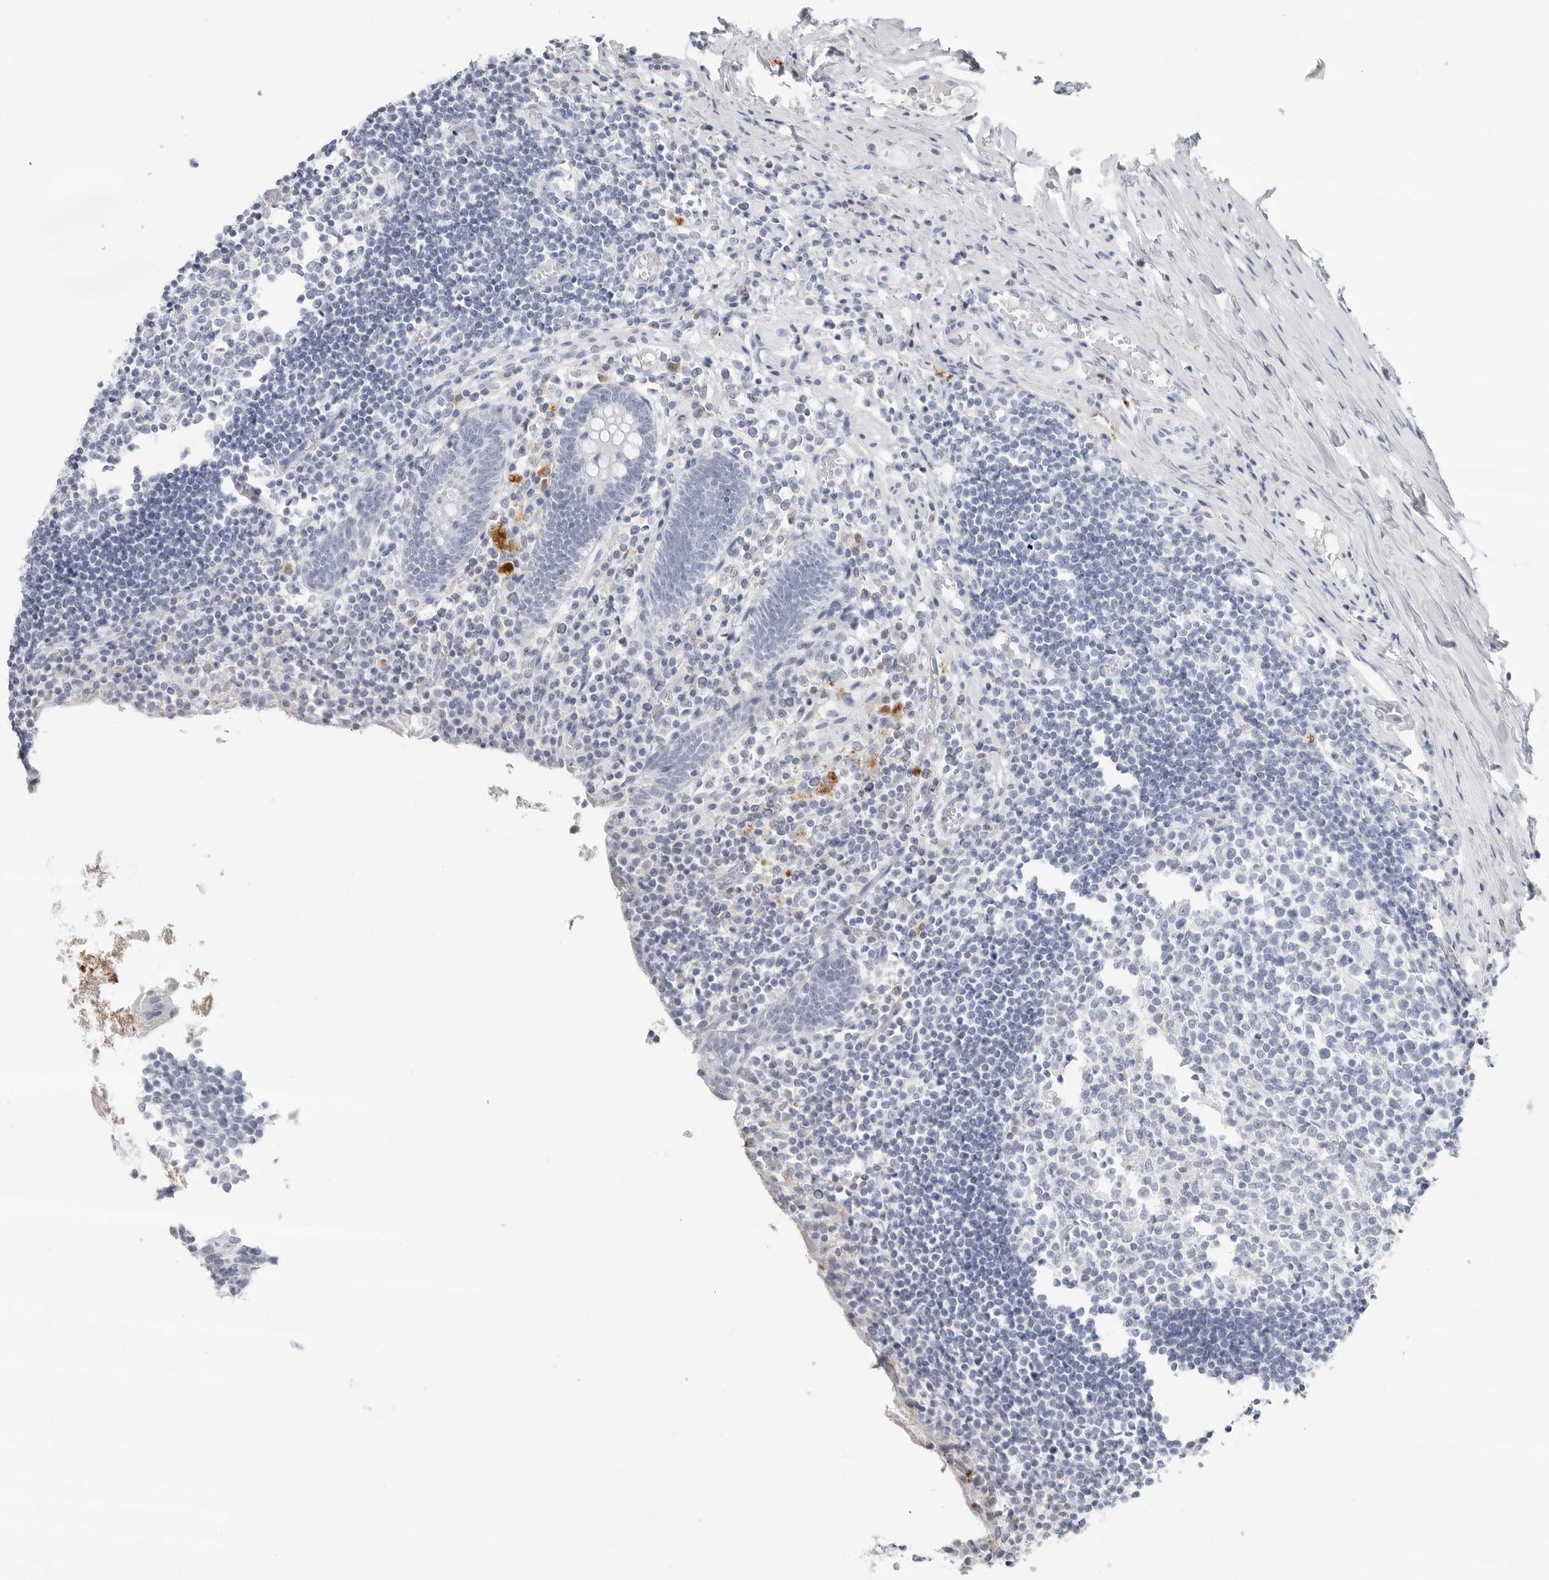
{"staining": {"intensity": "negative", "quantity": "none", "location": "none"}, "tissue": "appendix", "cell_type": "Glandular cells", "image_type": "normal", "snomed": [{"axis": "morphology", "description": "Normal tissue, NOS"}, {"axis": "topography", "description": "Appendix"}], "caption": "The histopathology image demonstrates no staining of glandular cells in normal appendix.", "gene": "AMPD1", "patient": {"sex": "female", "age": 17}}